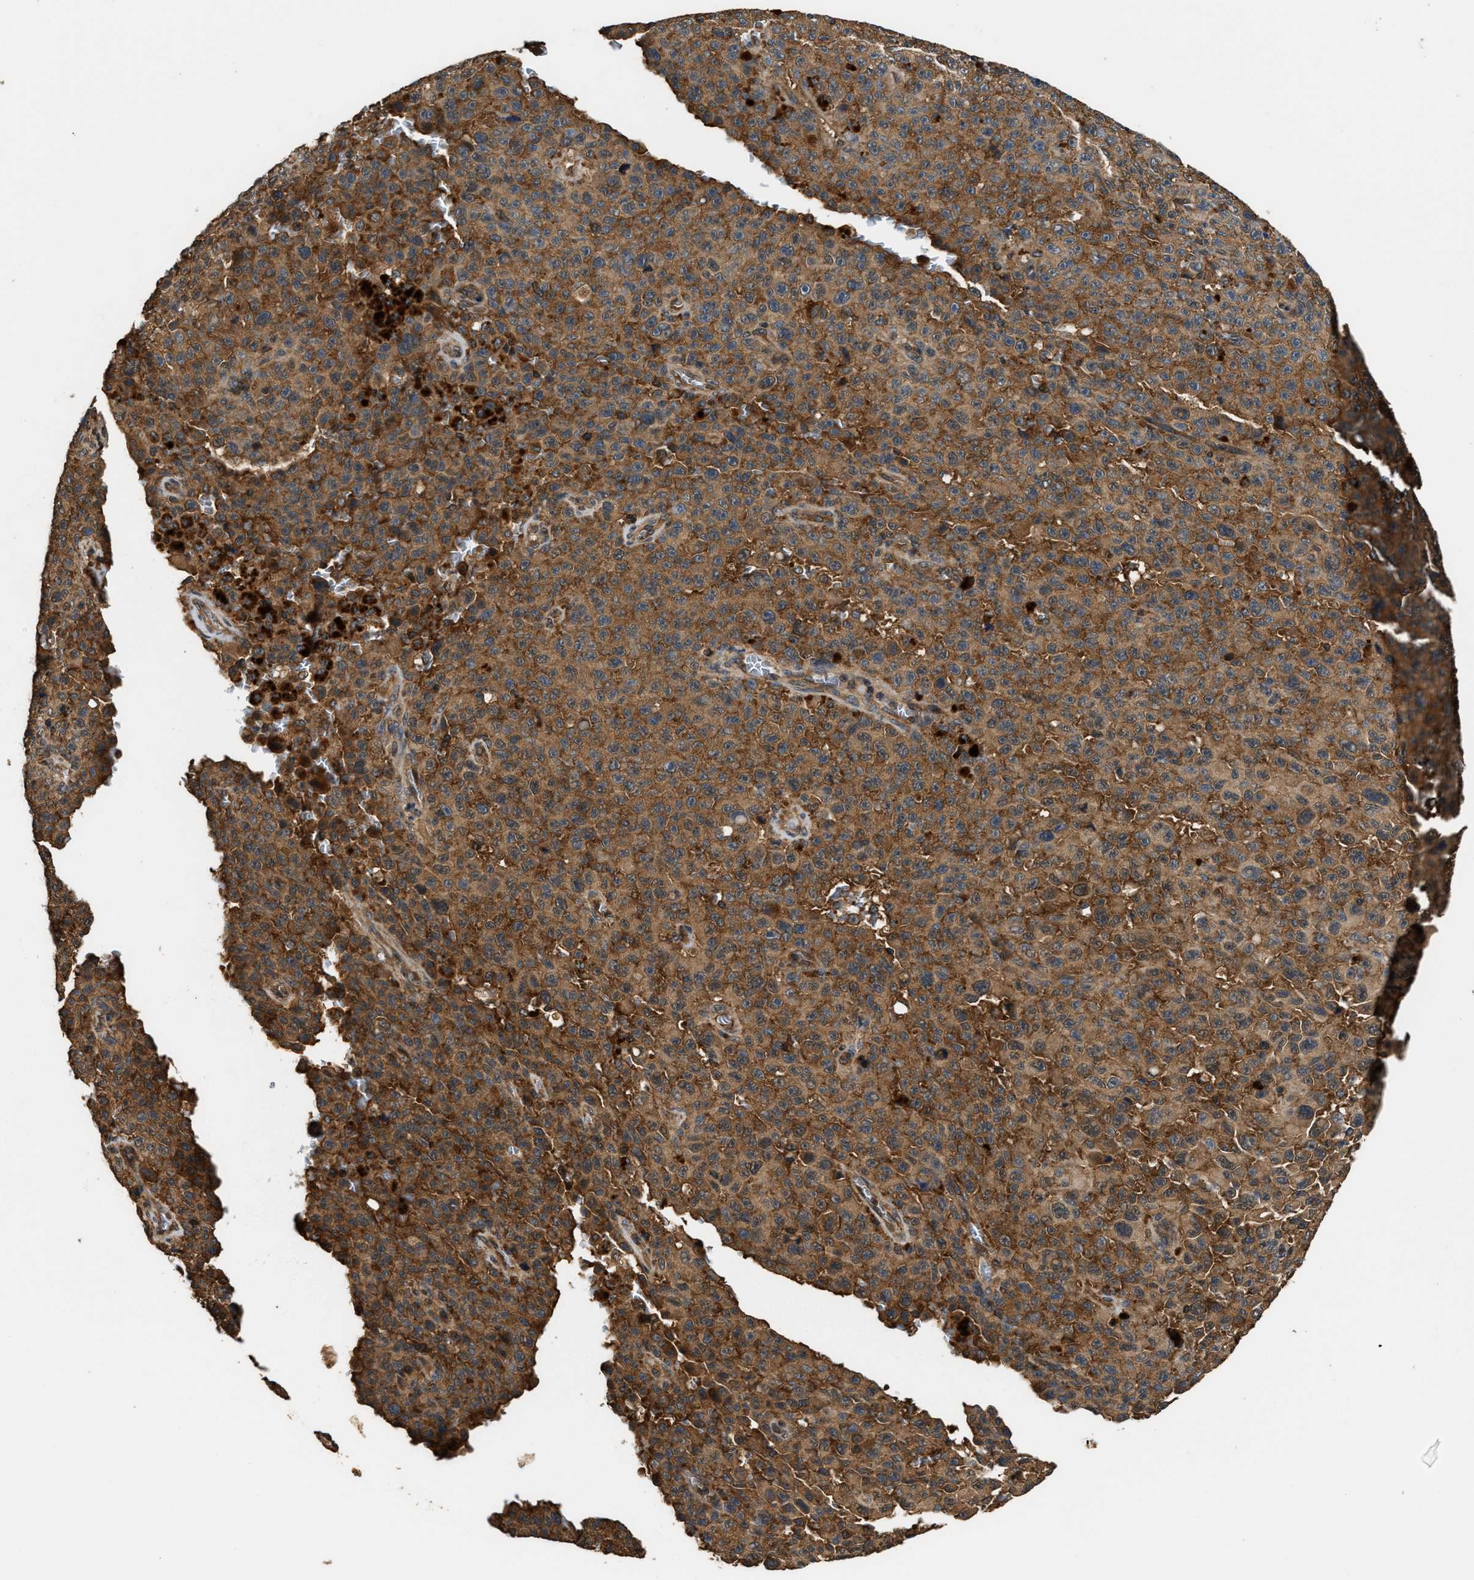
{"staining": {"intensity": "moderate", "quantity": ">75%", "location": "cytoplasmic/membranous"}, "tissue": "melanoma", "cell_type": "Tumor cells", "image_type": "cancer", "snomed": [{"axis": "morphology", "description": "Malignant melanoma, NOS"}, {"axis": "topography", "description": "Skin"}], "caption": "High-magnification brightfield microscopy of malignant melanoma stained with DAB (3,3'-diaminobenzidine) (brown) and counterstained with hematoxylin (blue). tumor cells exhibit moderate cytoplasmic/membranous expression is appreciated in about>75% of cells. Using DAB (brown) and hematoxylin (blue) stains, captured at high magnification using brightfield microscopy.", "gene": "DNAJC2", "patient": {"sex": "female", "age": 82}}